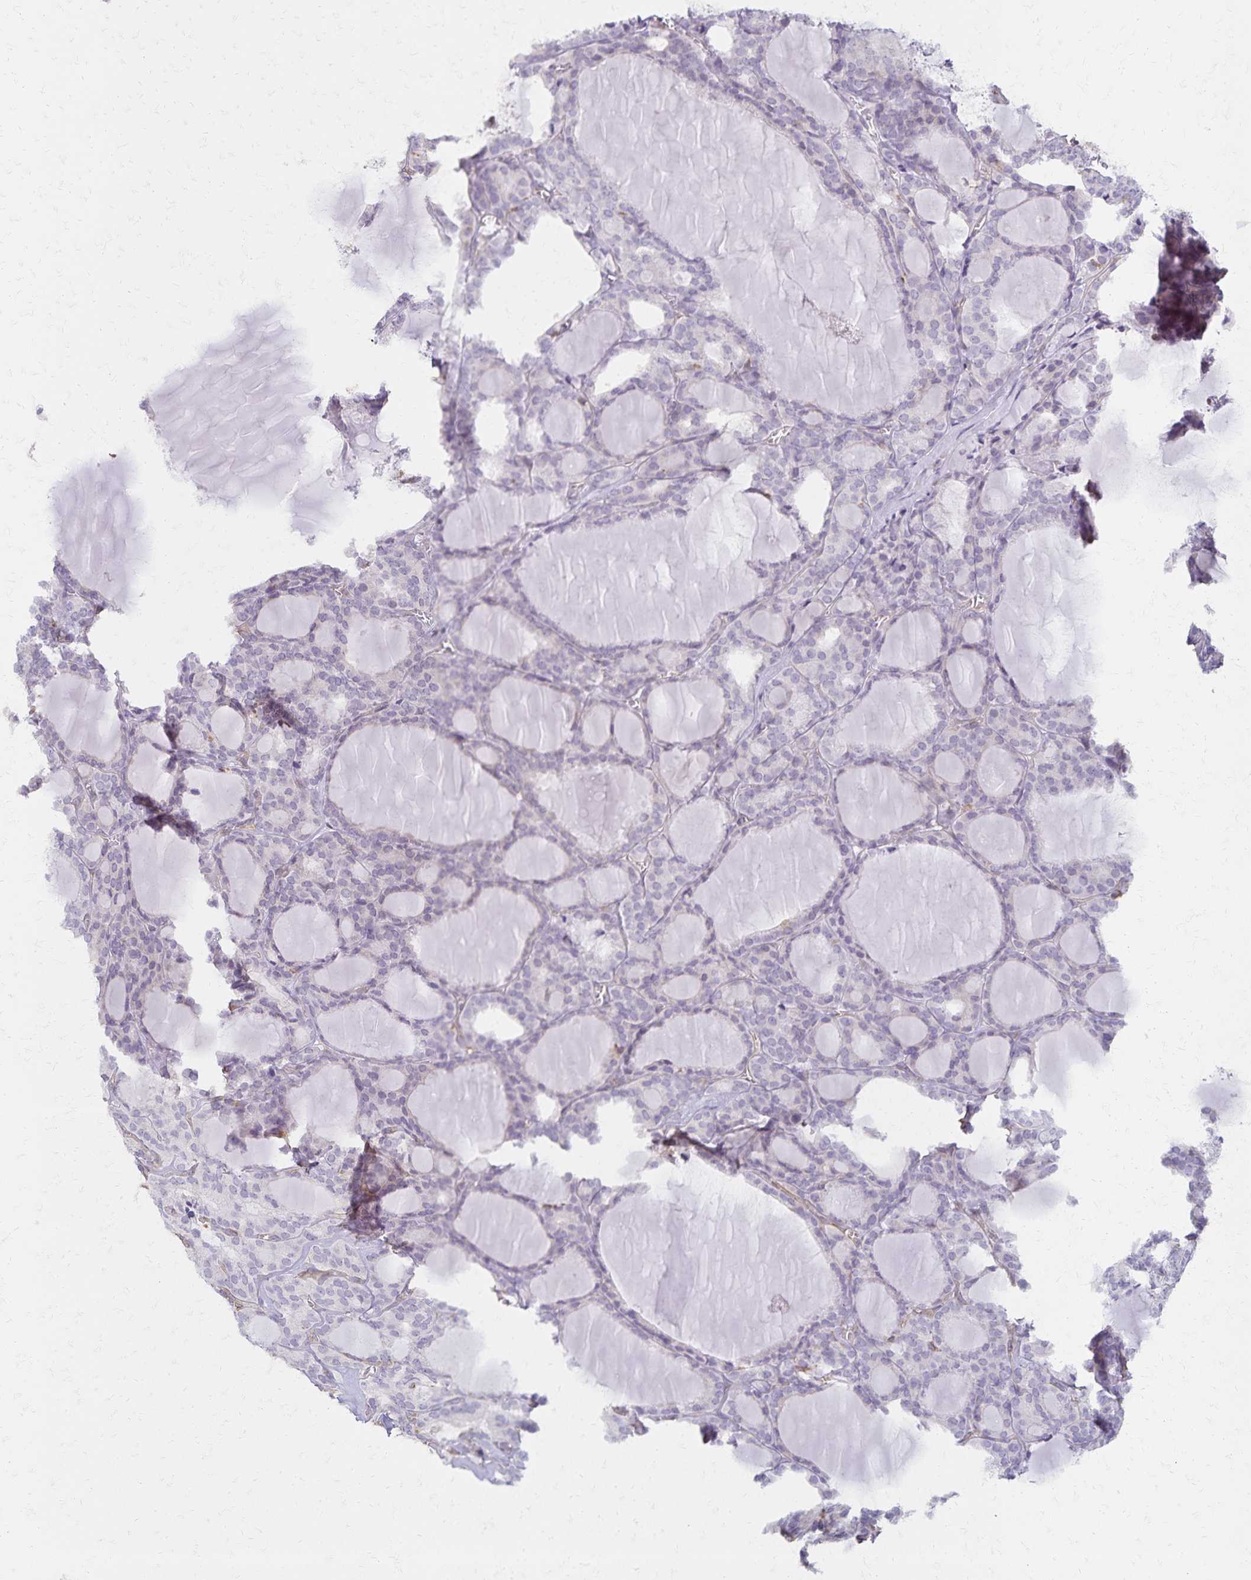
{"staining": {"intensity": "negative", "quantity": "none", "location": "none"}, "tissue": "thyroid cancer", "cell_type": "Tumor cells", "image_type": "cancer", "snomed": [{"axis": "morphology", "description": "Follicular adenoma carcinoma, NOS"}, {"axis": "topography", "description": "Thyroid gland"}], "caption": "A photomicrograph of human follicular adenoma carcinoma (thyroid) is negative for staining in tumor cells. (DAB (3,3'-diaminobenzidine) IHC, high magnification).", "gene": "KISS1", "patient": {"sex": "male", "age": 74}}